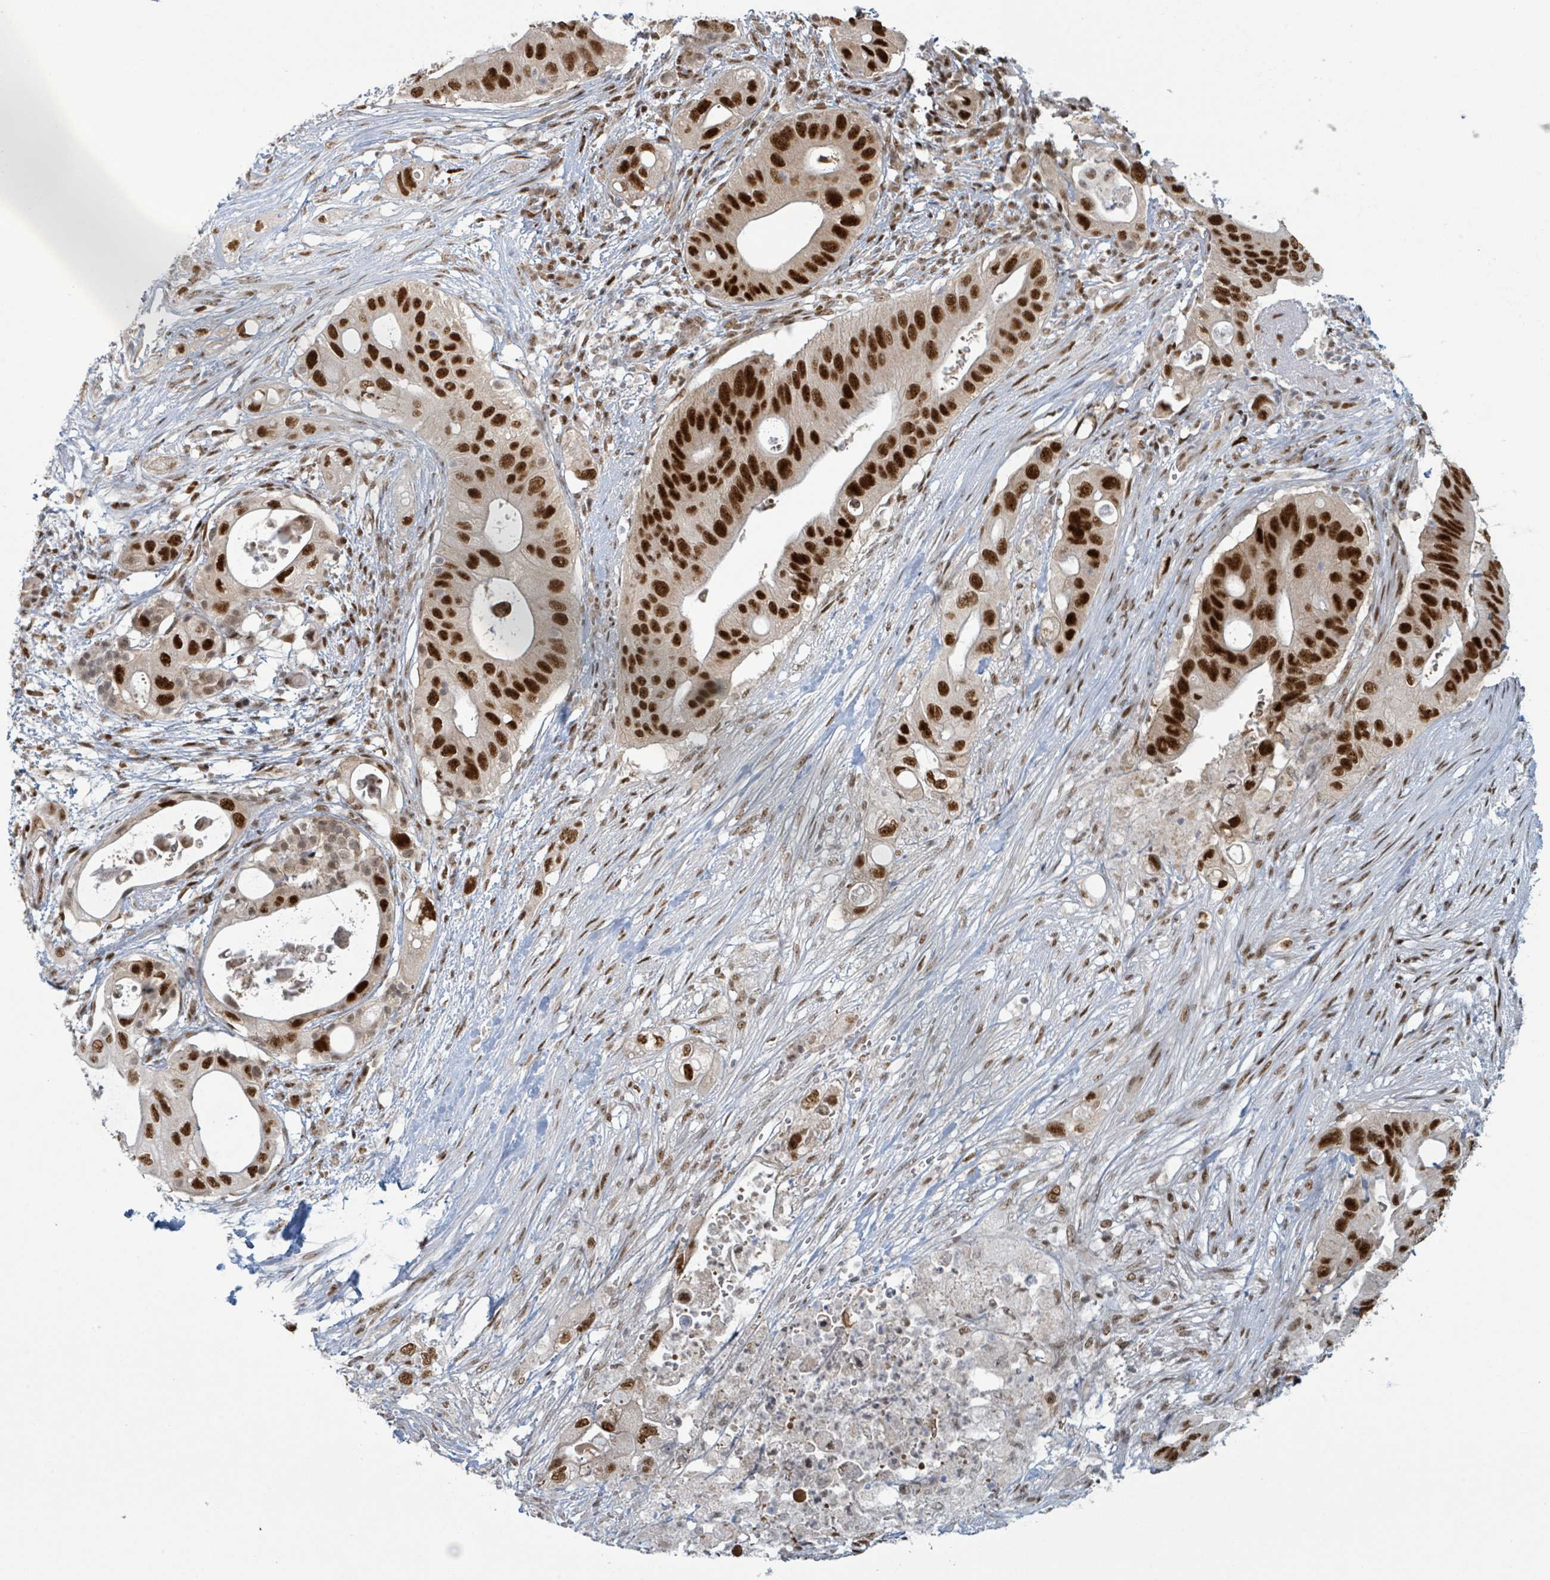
{"staining": {"intensity": "strong", "quantity": ">75%", "location": "nuclear"}, "tissue": "pancreatic cancer", "cell_type": "Tumor cells", "image_type": "cancer", "snomed": [{"axis": "morphology", "description": "Adenocarcinoma, NOS"}, {"axis": "topography", "description": "Pancreas"}], "caption": "Immunohistochemistry (IHC) (DAB (3,3'-diaminobenzidine)) staining of pancreatic adenocarcinoma reveals strong nuclear protein staining in about >75% of tumor cells.", "gene": "KLF3", "patient": {"sex": "female", "age": 72}}